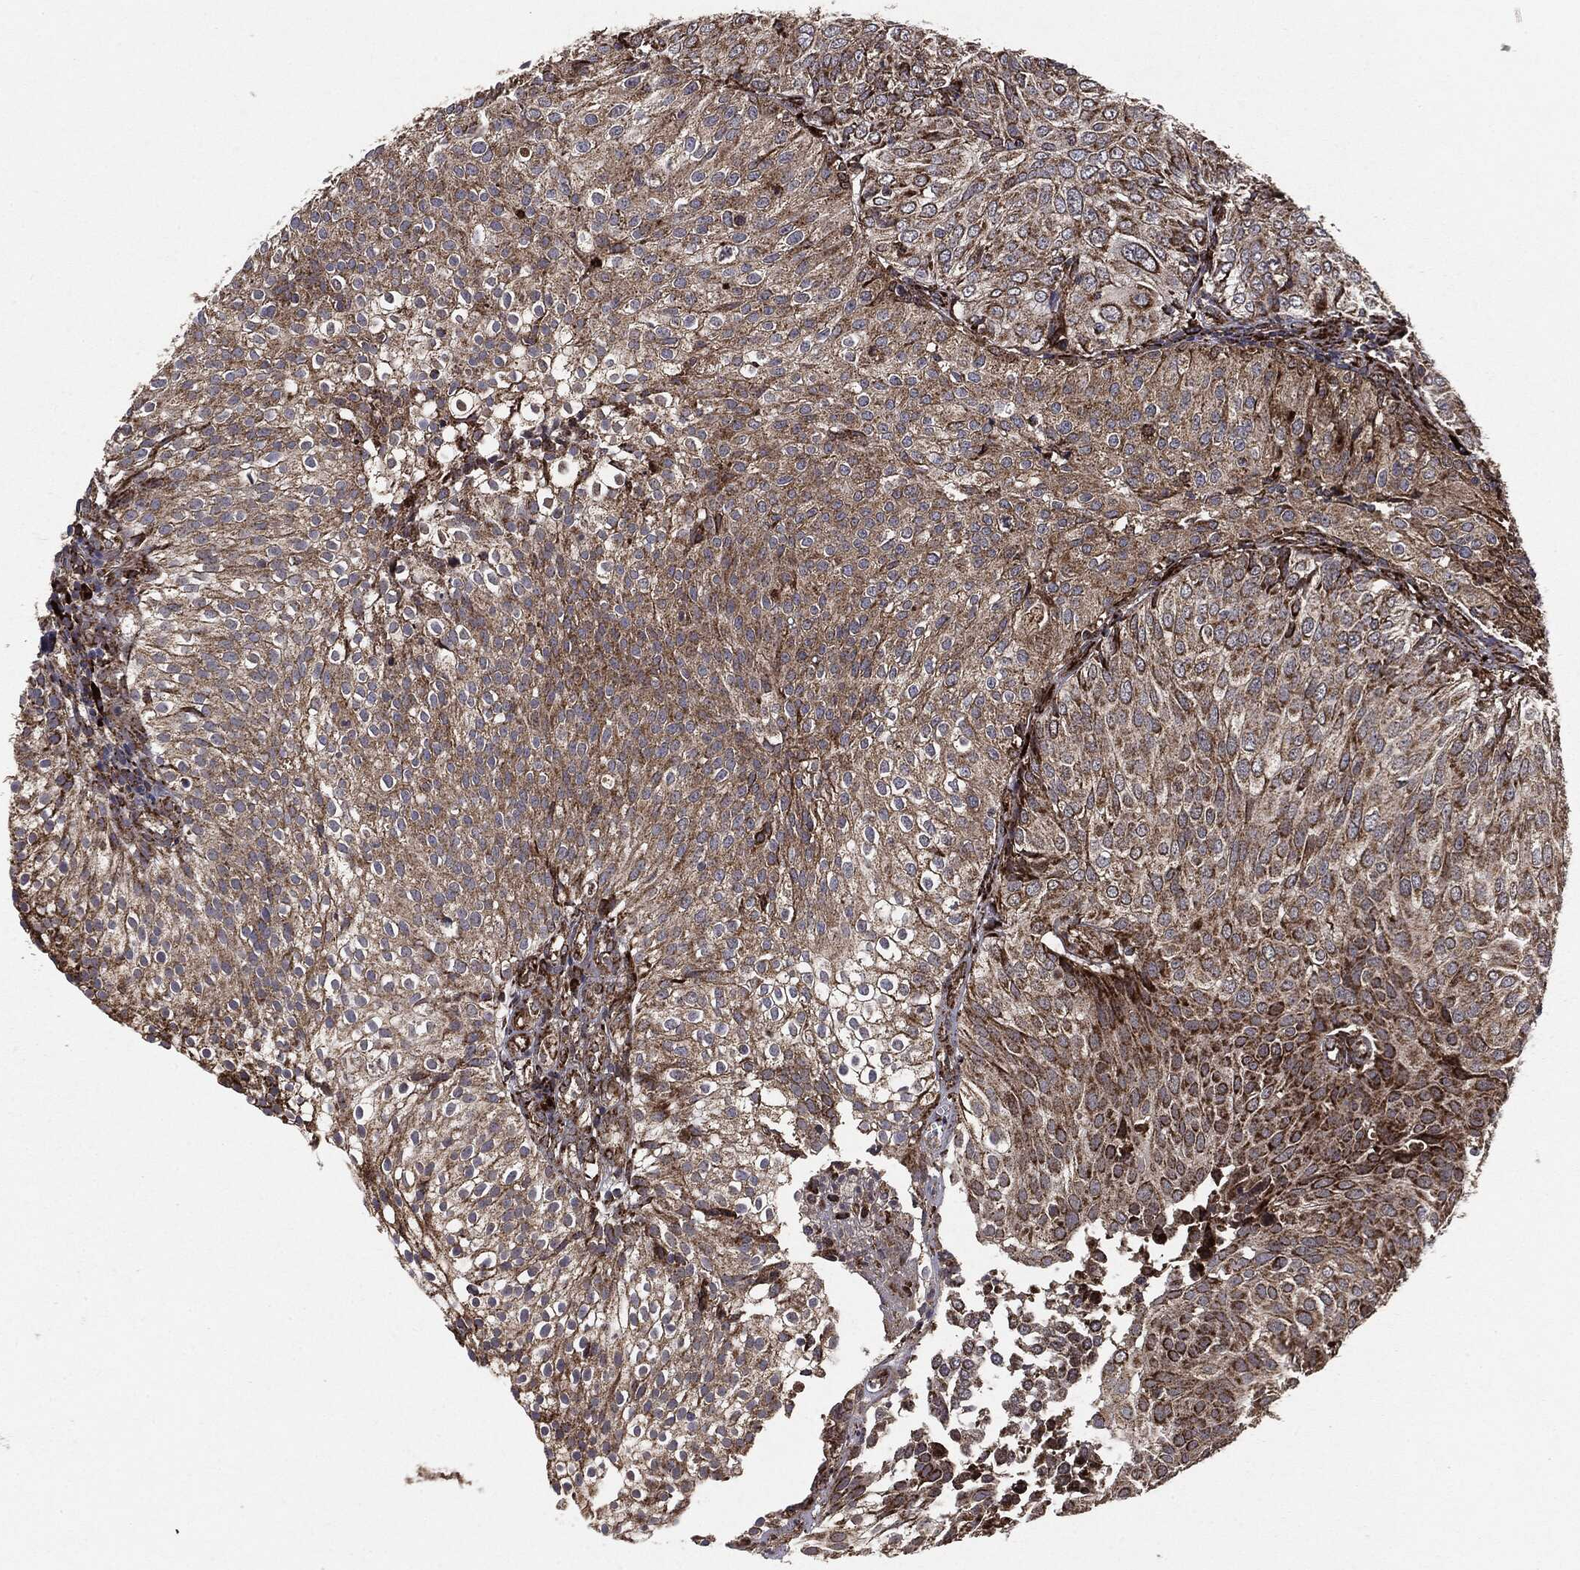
{"staining": {"intensity": "strong", "quantity": ">75%", "location": "cytoplasmic/membranous"}, "tissue": "urothelial cancer", "cell_type": "Tumor cells", "image_type": "cancer", "snomed": [{"axis": "morphology", "description": "Urothelial carcinoma, High grade"}, {"axis": "topography", "description": "Urinary bladder"}], "caption": "Protein staining by IHC shows strong cytoplasmic/membranous expression in approximately >75% of tumor cells in urothelial cancer.", "gene": "MAP2K1", "patient": {"sex": "female", "age": 79}}